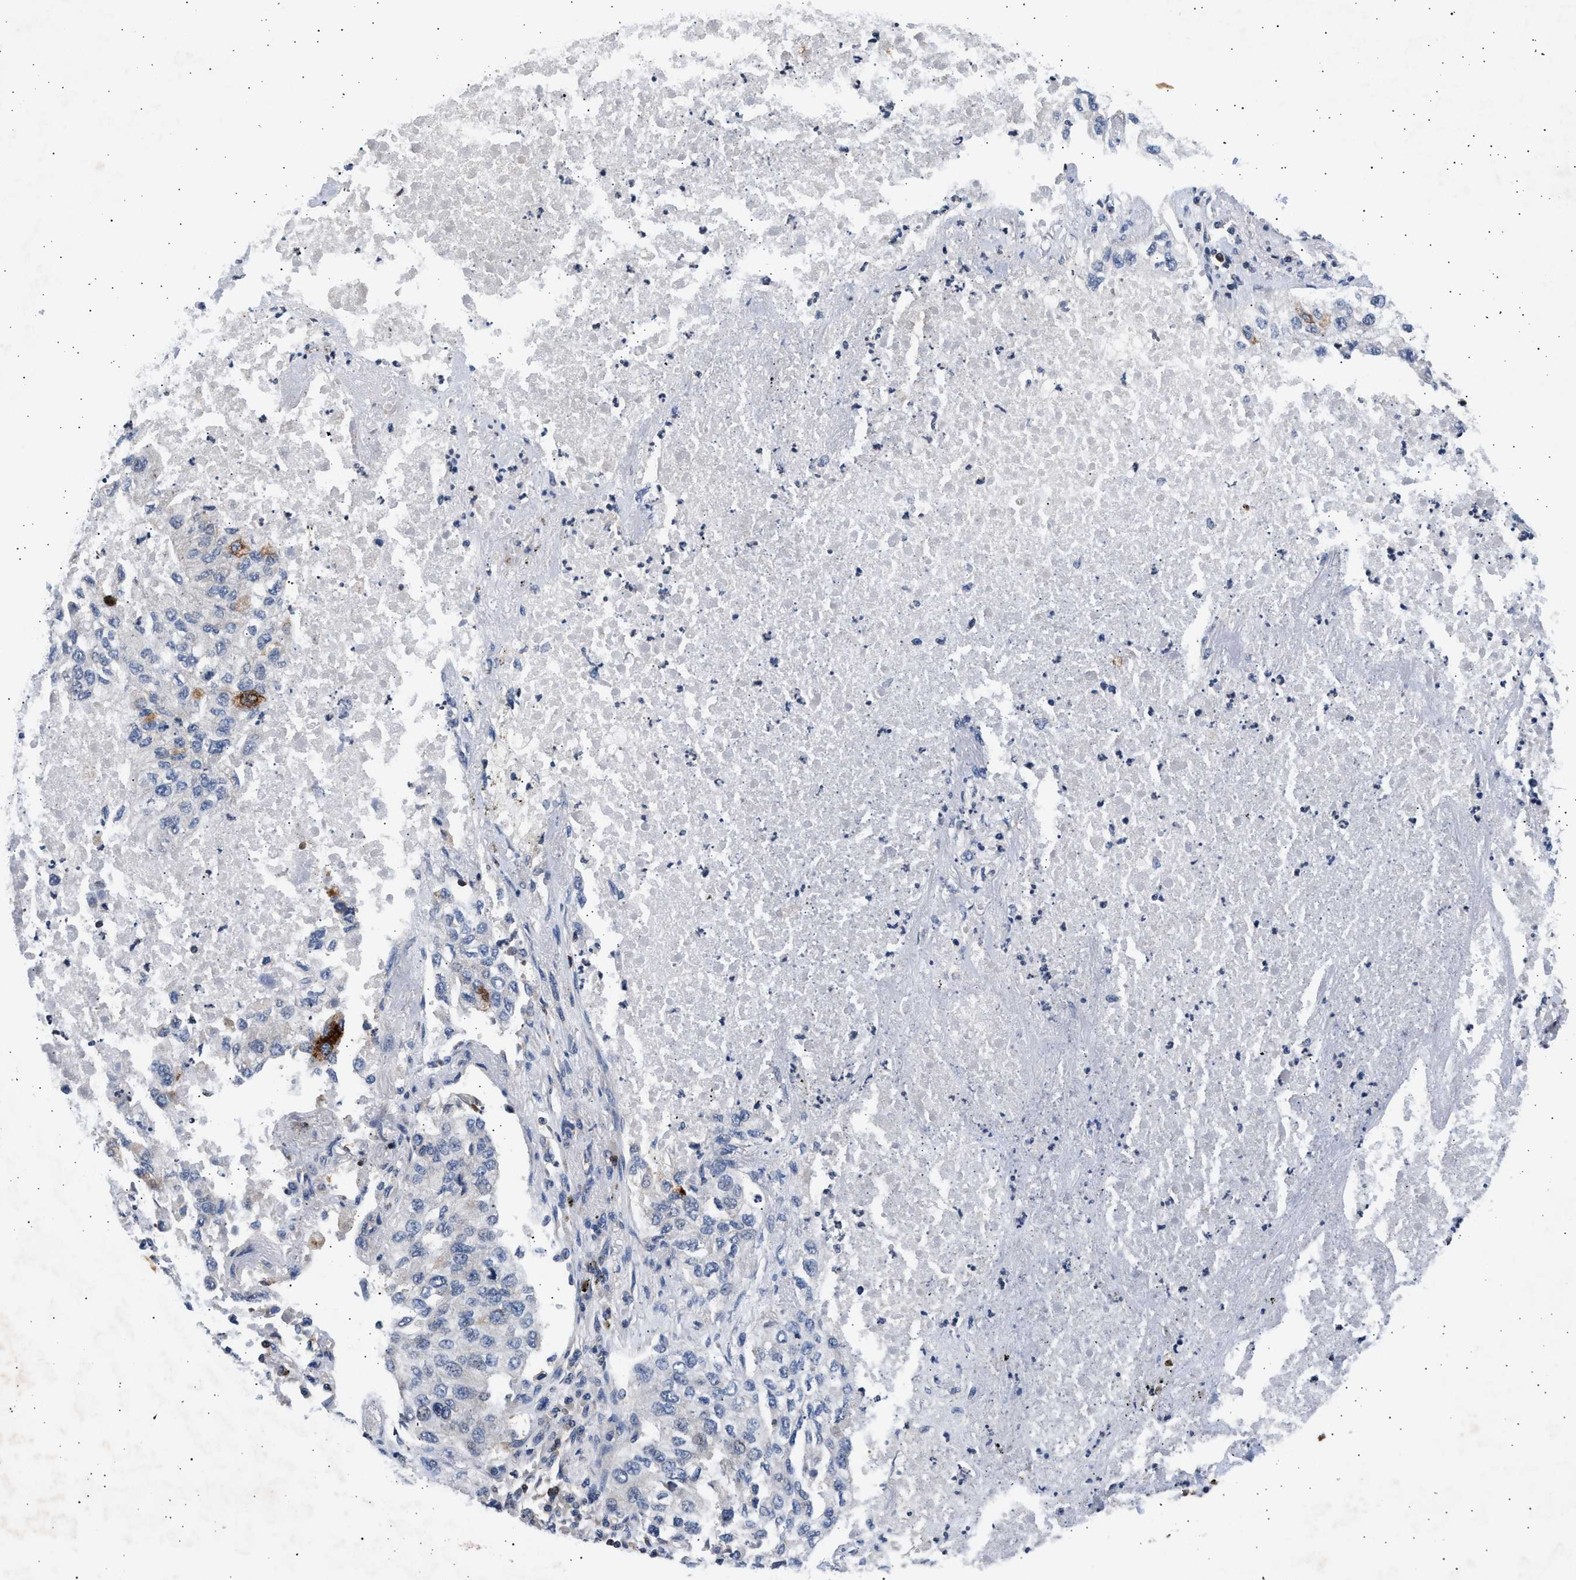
{"staining": {"intensity": "negative", "quantity": "none", "location": "none"}, "tissue": "lung cancer", "cell_type": "Tumor cells", "image_type": "cancer", "snomed": [{"axis": "morphology", "description": "Inflammation, NOS"}, {"axis": "morphology", "description": "Adenocarcinoma, NOS"}, {"axis": "topography", "description": "Lung"}], "caption": "Immunohistochemical staining of lung cancer shows no significant positivity in tumor cells.", "gene": "GRAP2", "patient": {"sex": "male", "age": 63}}